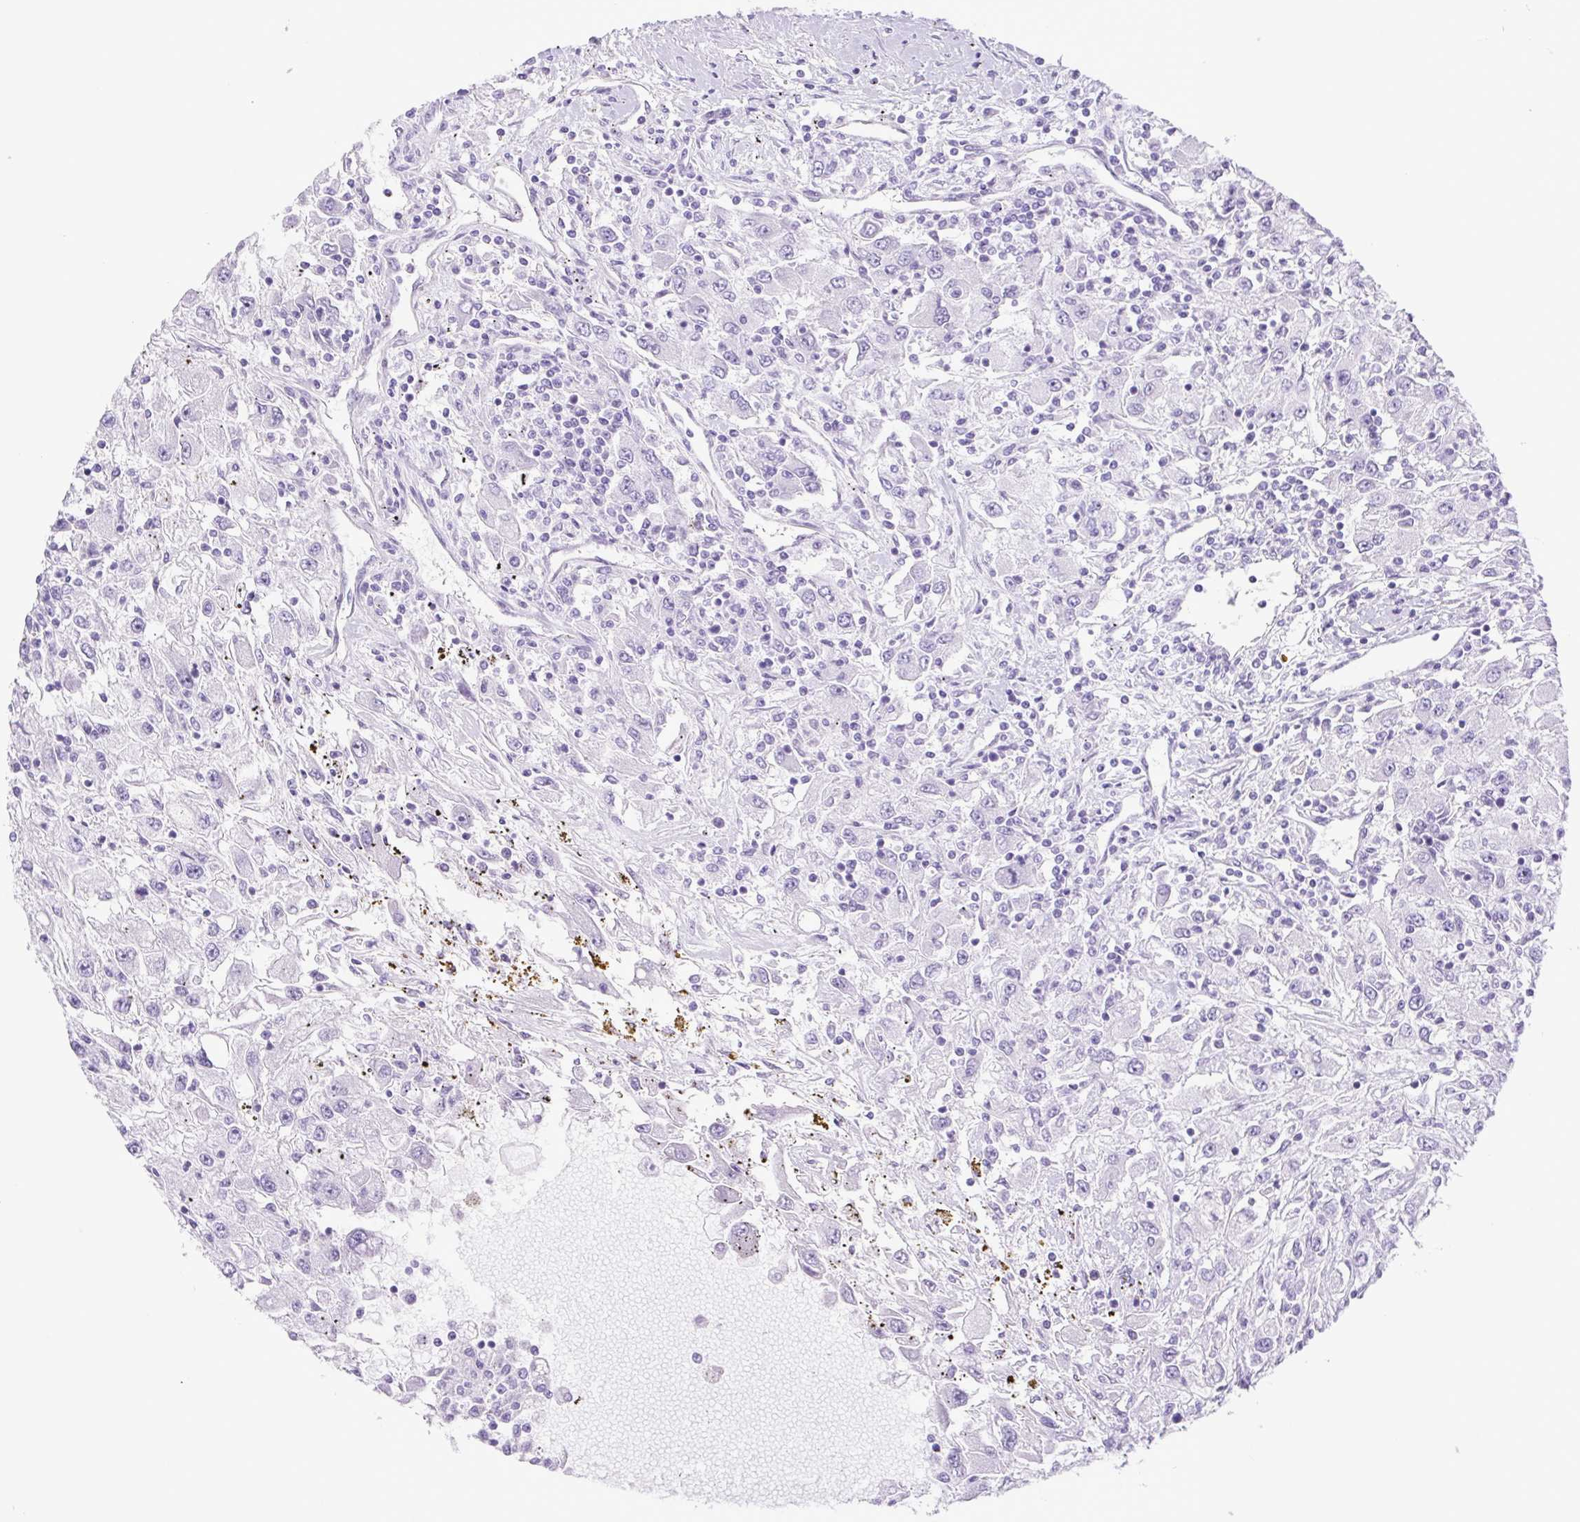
{"staining": {"intensity": "negative", "quantity": "none", "location": "none"}, "tissue": "renal cancer", "cell_type": "Tumor cells", "image_type": "cancer", "snomed": [{"axis": "morphology", "description": "Adenocarcinoma, NOS"}, {"axis": "topography", "description": "Kidney"}], "caption": "High power microscopy image of an IHC histopathology image of adenocarcinoma (renal), revealing no significant staining in tumor cells. (DAB (3,3'-diaminobenzidine) immunohistochemistry visualized using brightfield microscopy, high magnification).", "gene": "CDSN", "patient": {"sex": "female", "age": 67}}